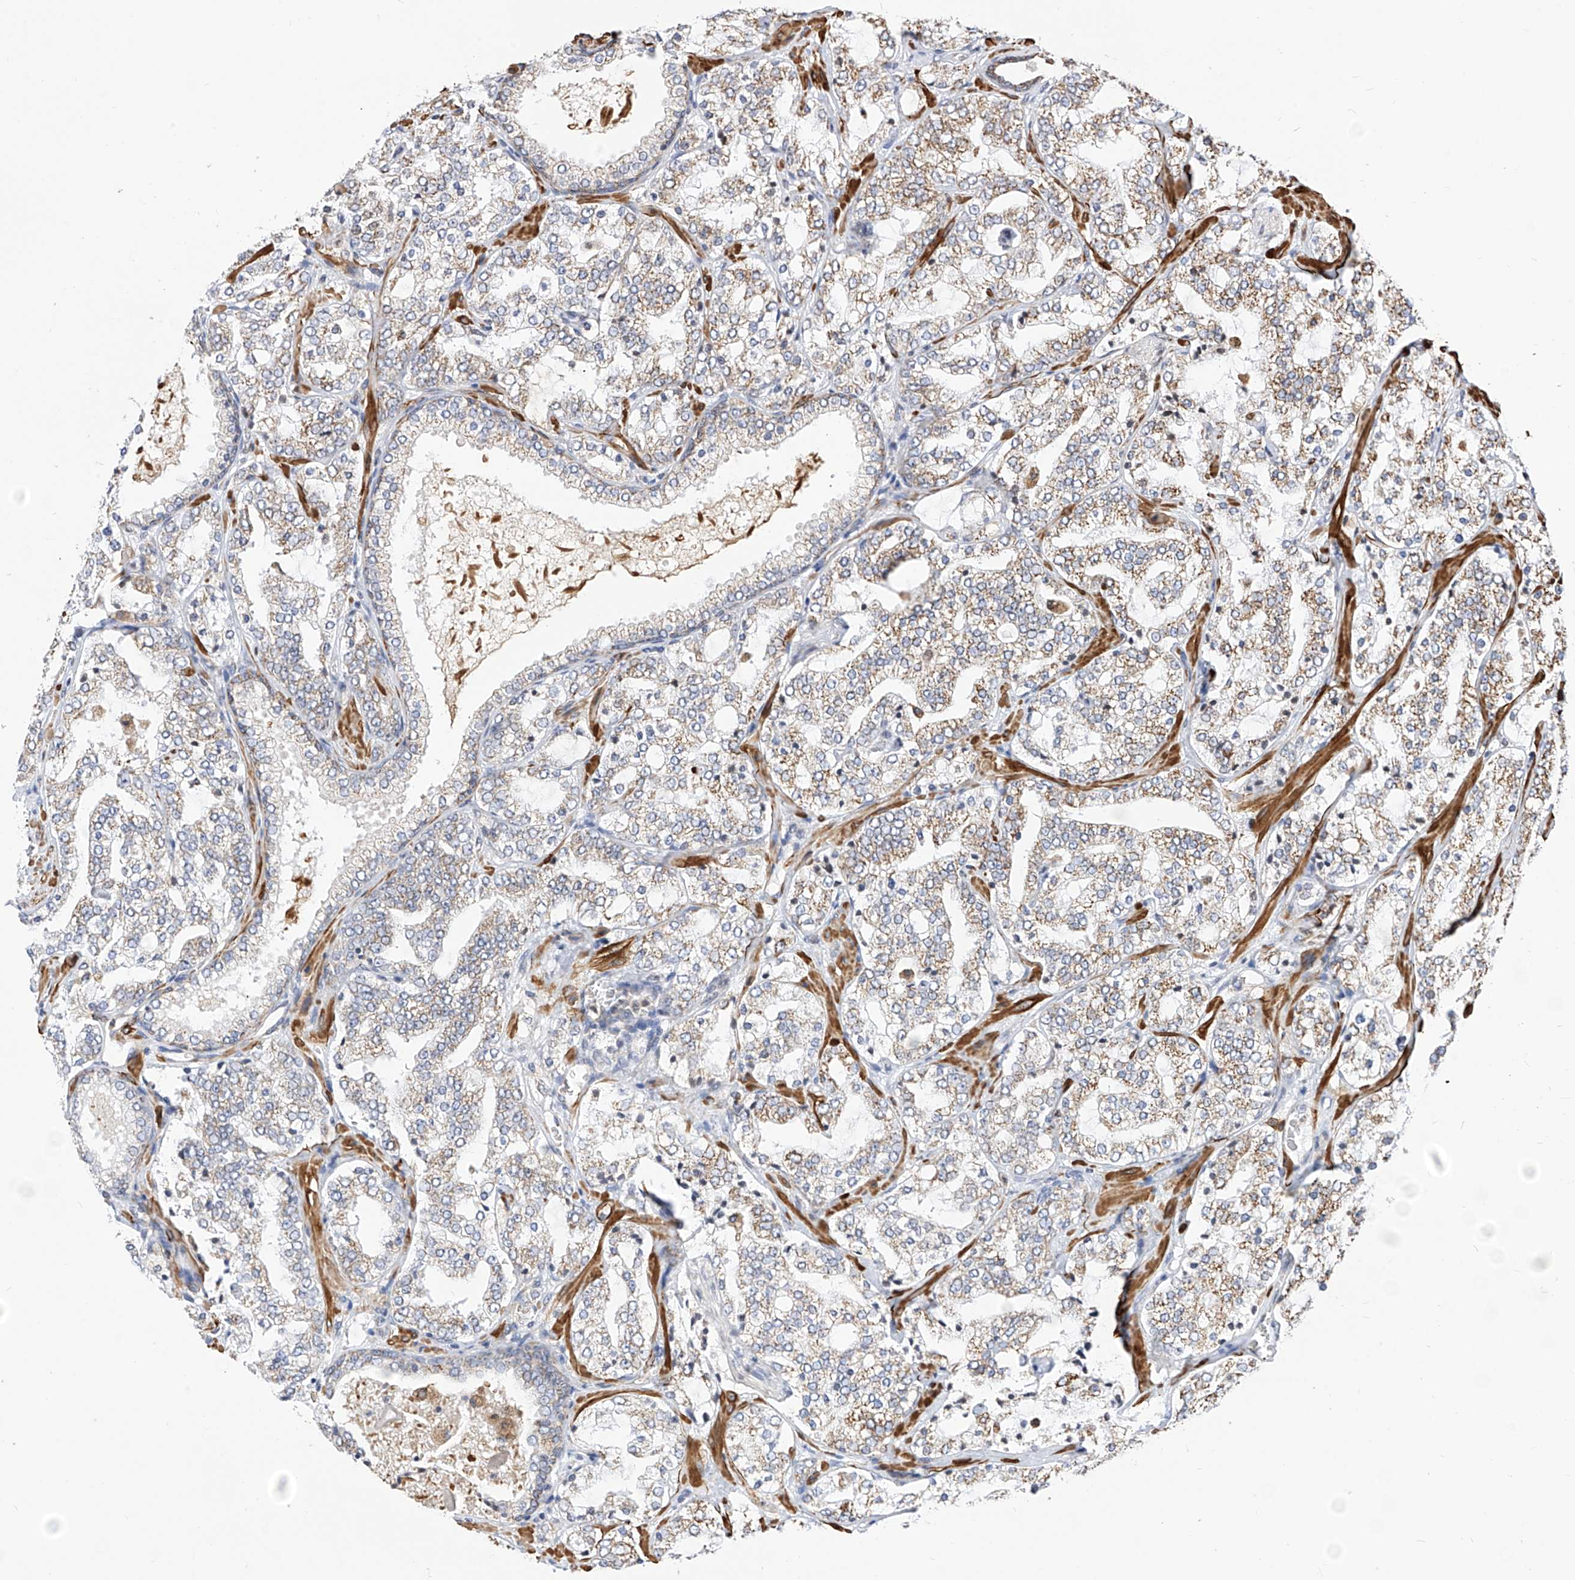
{"staining": {"intensity": "moderate", "quantity": "25%-75%", "location": "cytoplasmic/membranous"}, "tissue": "prostate cancer", "cell_type": "Tumor cells", "image_type": "cancer", "snomed": [{"axis": "morphology", "description": "Adenocarcinoma, High grade"}, {"axis": "topography", "description": "Prostate"}], "caption": "Tumor cells display medium levels of moderate cytoplasmic/membranous expression in approximately 25%-75% of cells in prostate cancer (high-grade adenocarcinoma).", "gene": "TTLL8", "patient": {"sex": "male", "age": 64}}